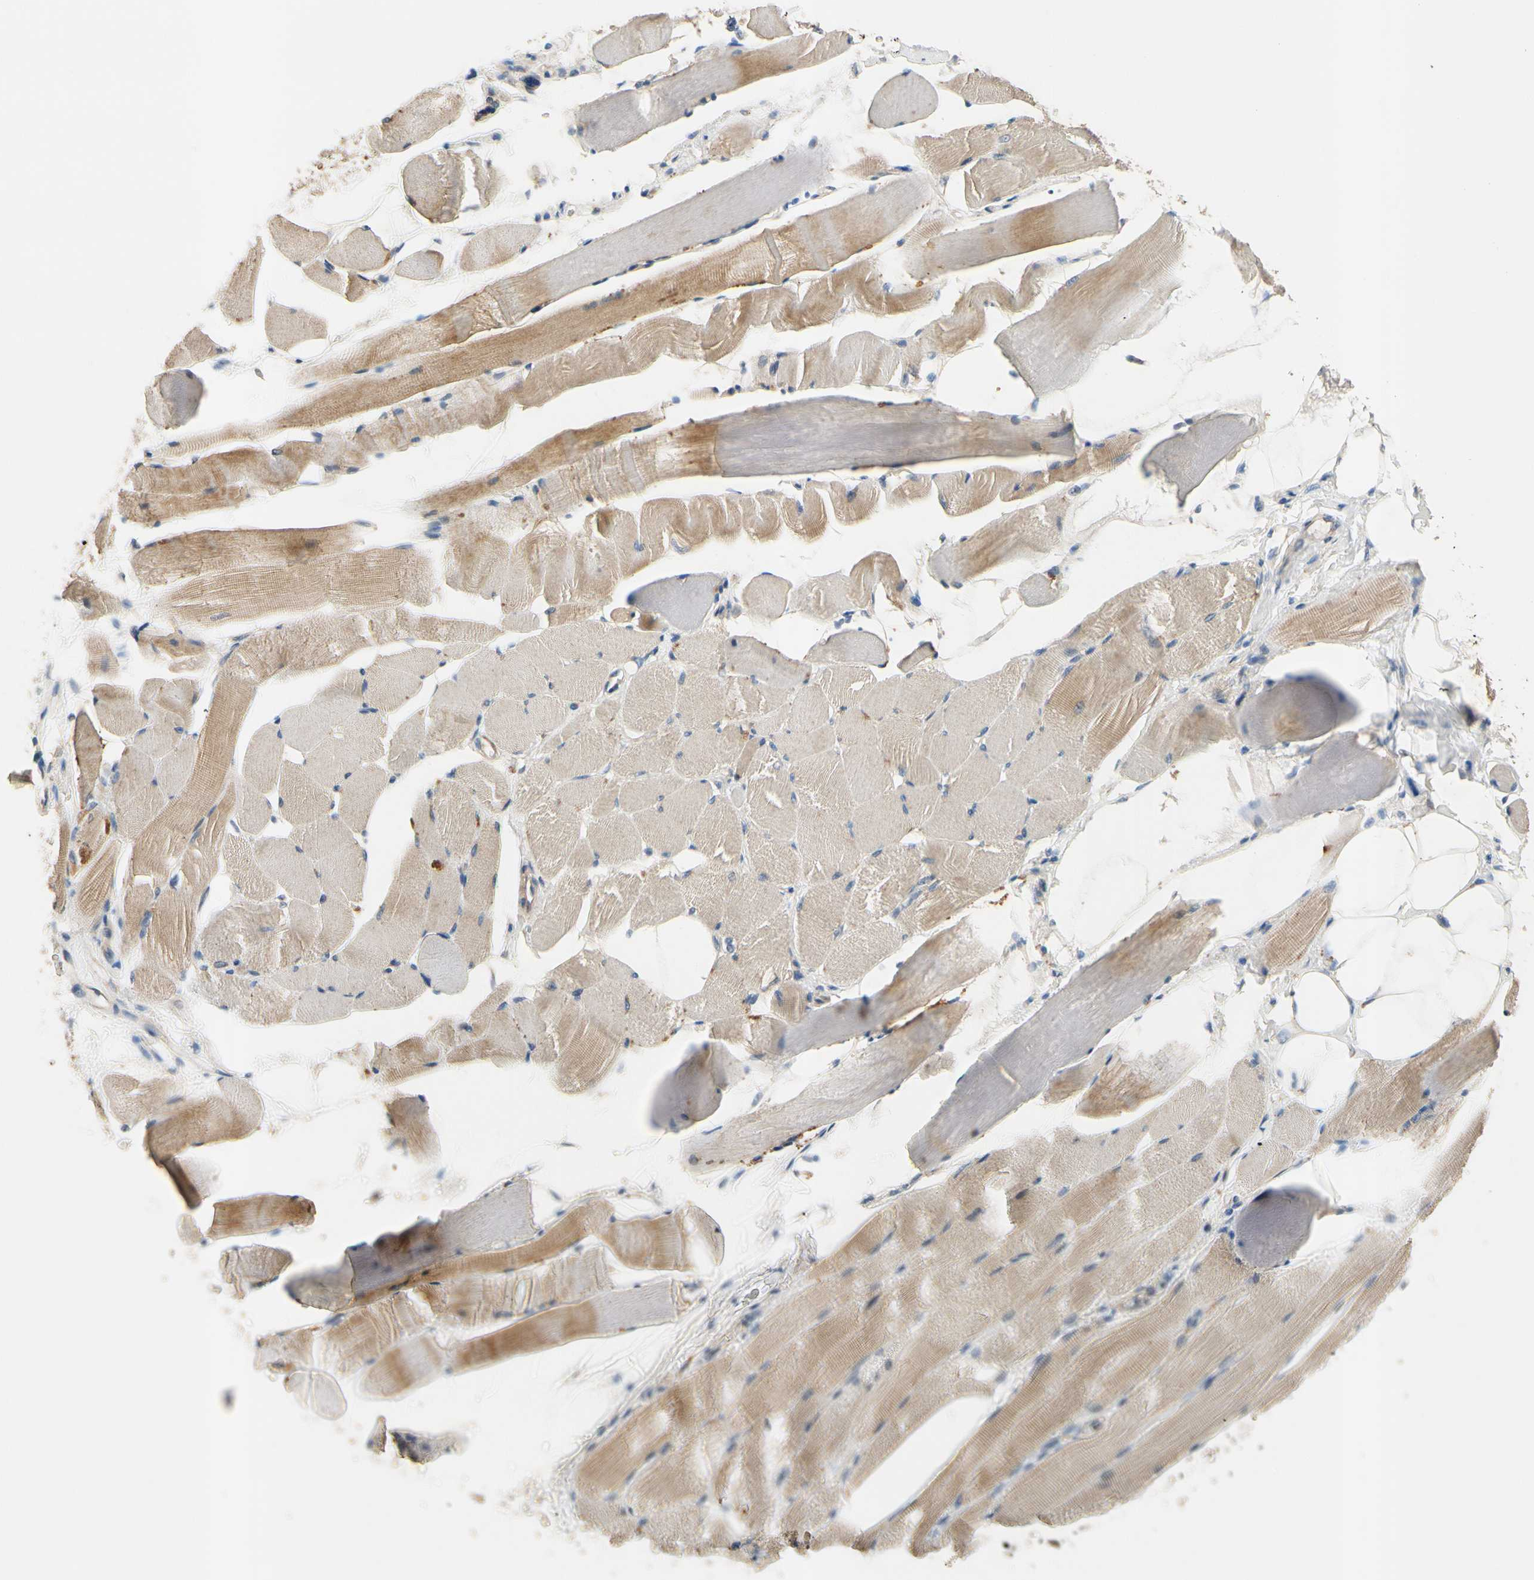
{"staining": {"intensity": "weak", "quantity": "25%-75%", "location": "cytoplasmic/membranous"}, "tissue": "skeletal muscle", "cell_type": "Myocytes", "image_type": "normal", "snomed": [{"axis": "morphology", "description": "Normal tissue, NOS"}, {"axis": "topography", "description": "Skeletal muscle"}, {"axis": "topography", "description": "Peripheral nerve tissue"}], "caption": "Protein analysis of normal skeletal muscle exhibits weak cytoplasmic/membranous expression in approximately 25%-75% of myocytes. The protein is shown in brown color, while the nuclei are stained blue.", "gene": "SIGLEC5", "patient": {"sex": "female", "age": 84}}